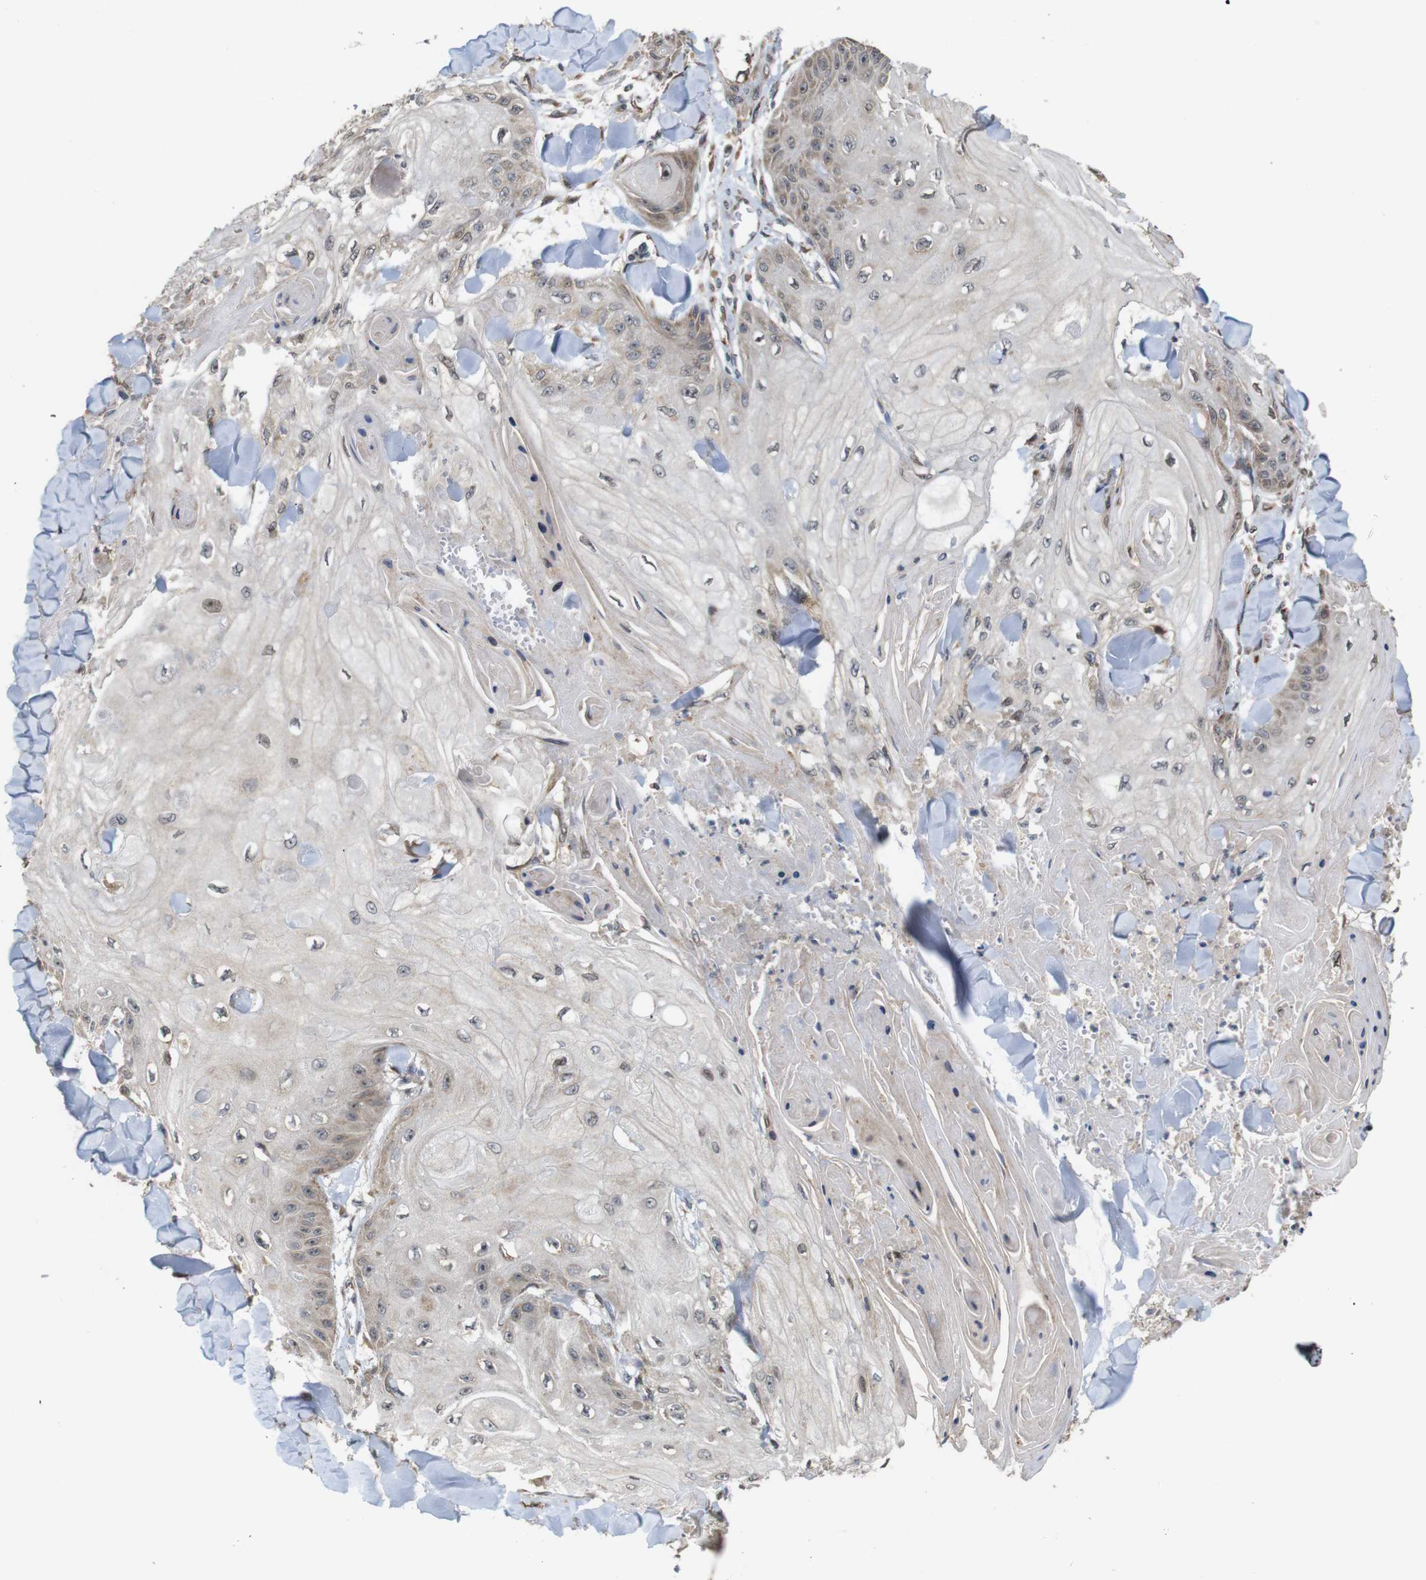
{"staining": {"intensity": "weak", "quantity": "<25%", "location": "cytoplasmic/membranous,nuclear"}, "tissue": "skin cancer", "cell_type": "Tumor cells", "image_type": "cancer", "snomed": [{"axis": "morphology", "description": "Squamous cell carcinoma, NOS"}, {"axis": "topography", "description": "Skin"}], "caption": "DAB immunohistochemical staining of squamous cell carcinoma (skin) demonstrates no significant expression in tumor cells.", "gene": "EFCAB14", "patient": {"sex": "male", "age": 74}}